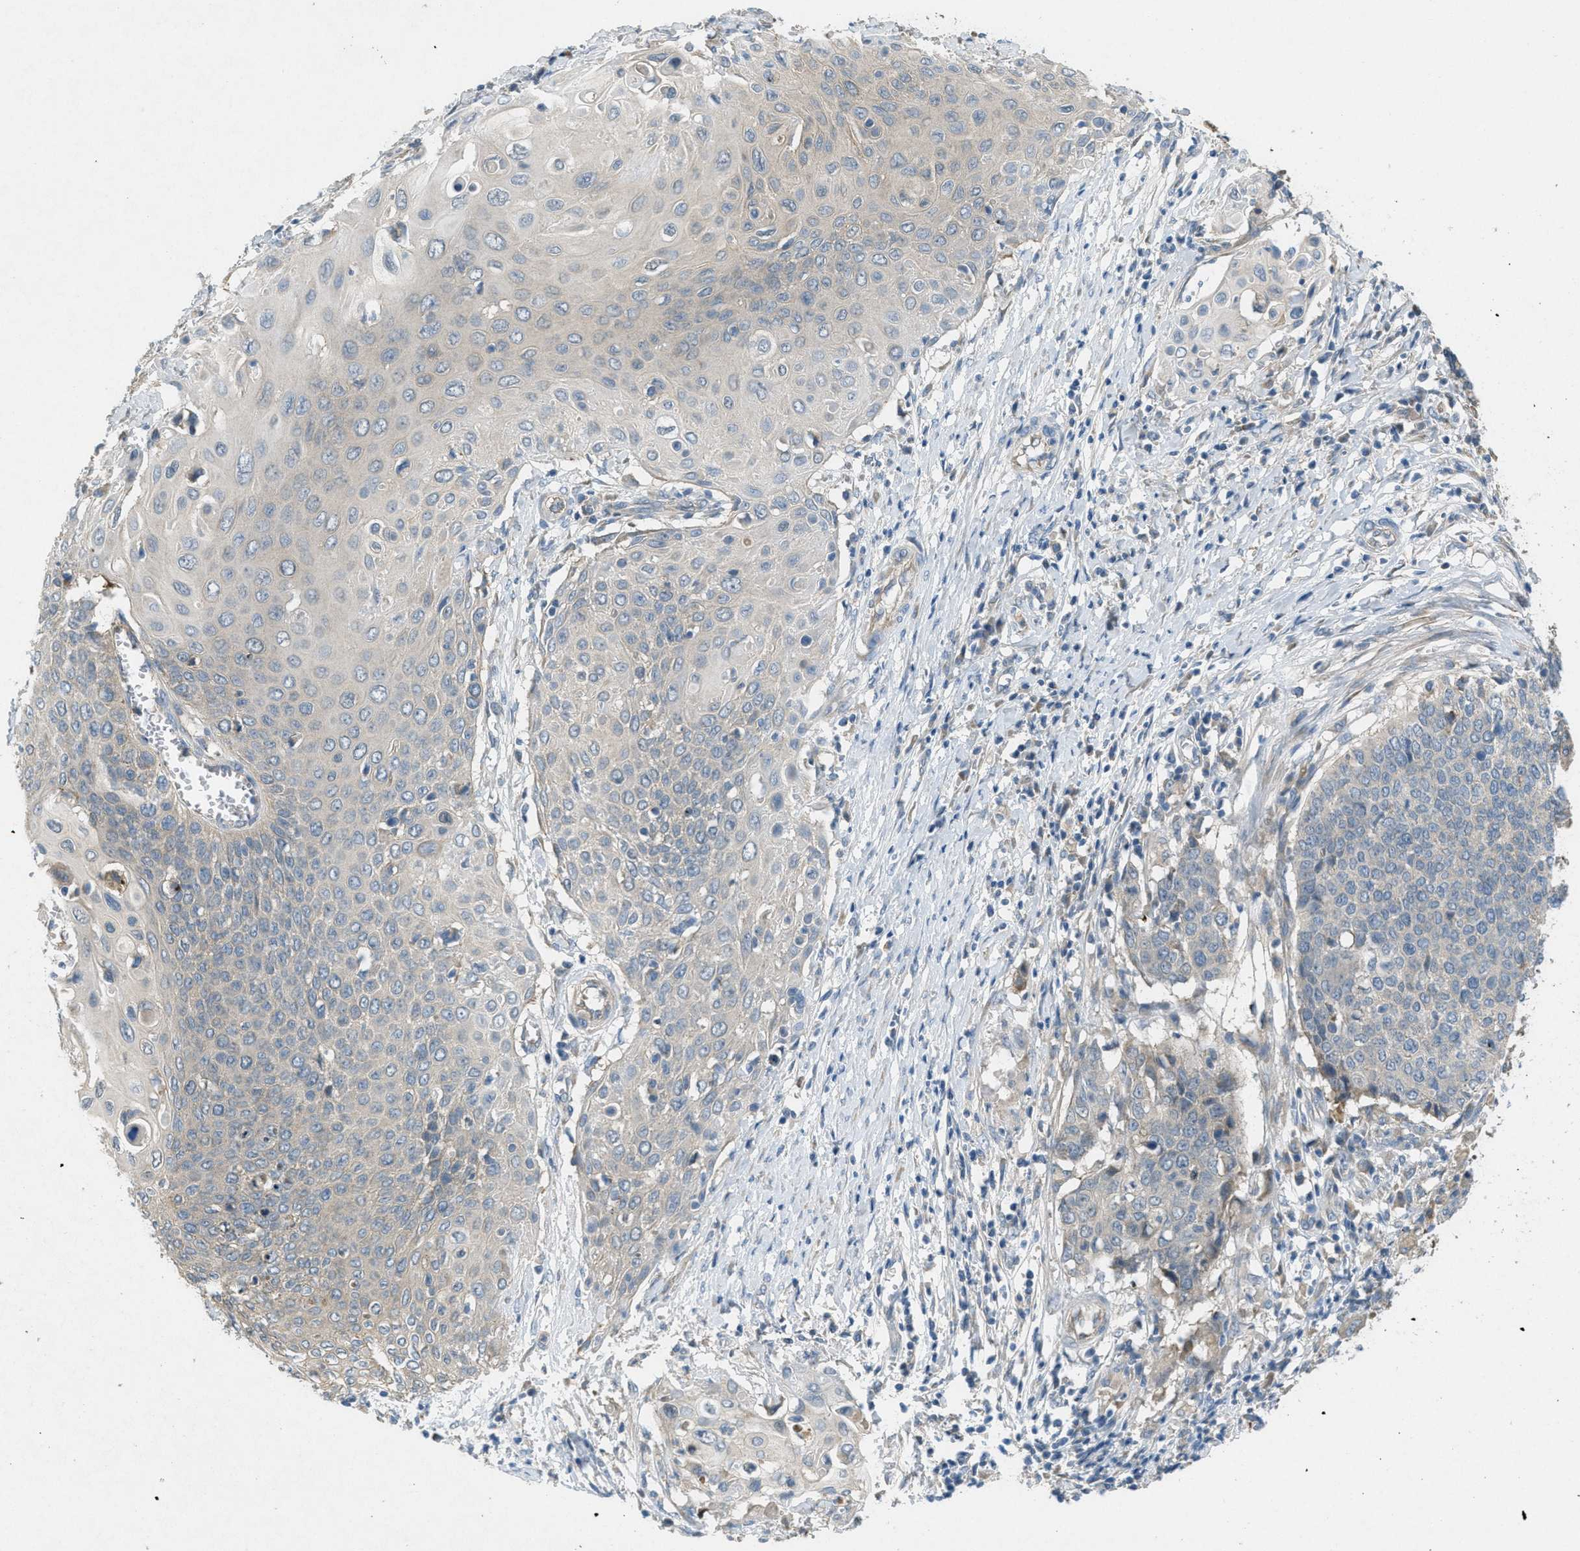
{"staining": {"intensity": "negative", "quantity": "none", "location": "none"}, "tissue": "cervical cancer", "cell_type": "Tumor cells", "image_type": "cancer", "snomed": [{"axis": "morphology", "description": "Squamous cell carcinoma, NOS"}, {"axis": "topography", "description": "Cervix"}], "caption": "DAB immunohistochemical staining of human cervical cancer (squamous cell carcinoma) demonstrates no significant expression in tumor cells.", "gene": "ADCY6", "patient": {"sex": "female", "age": 39}}